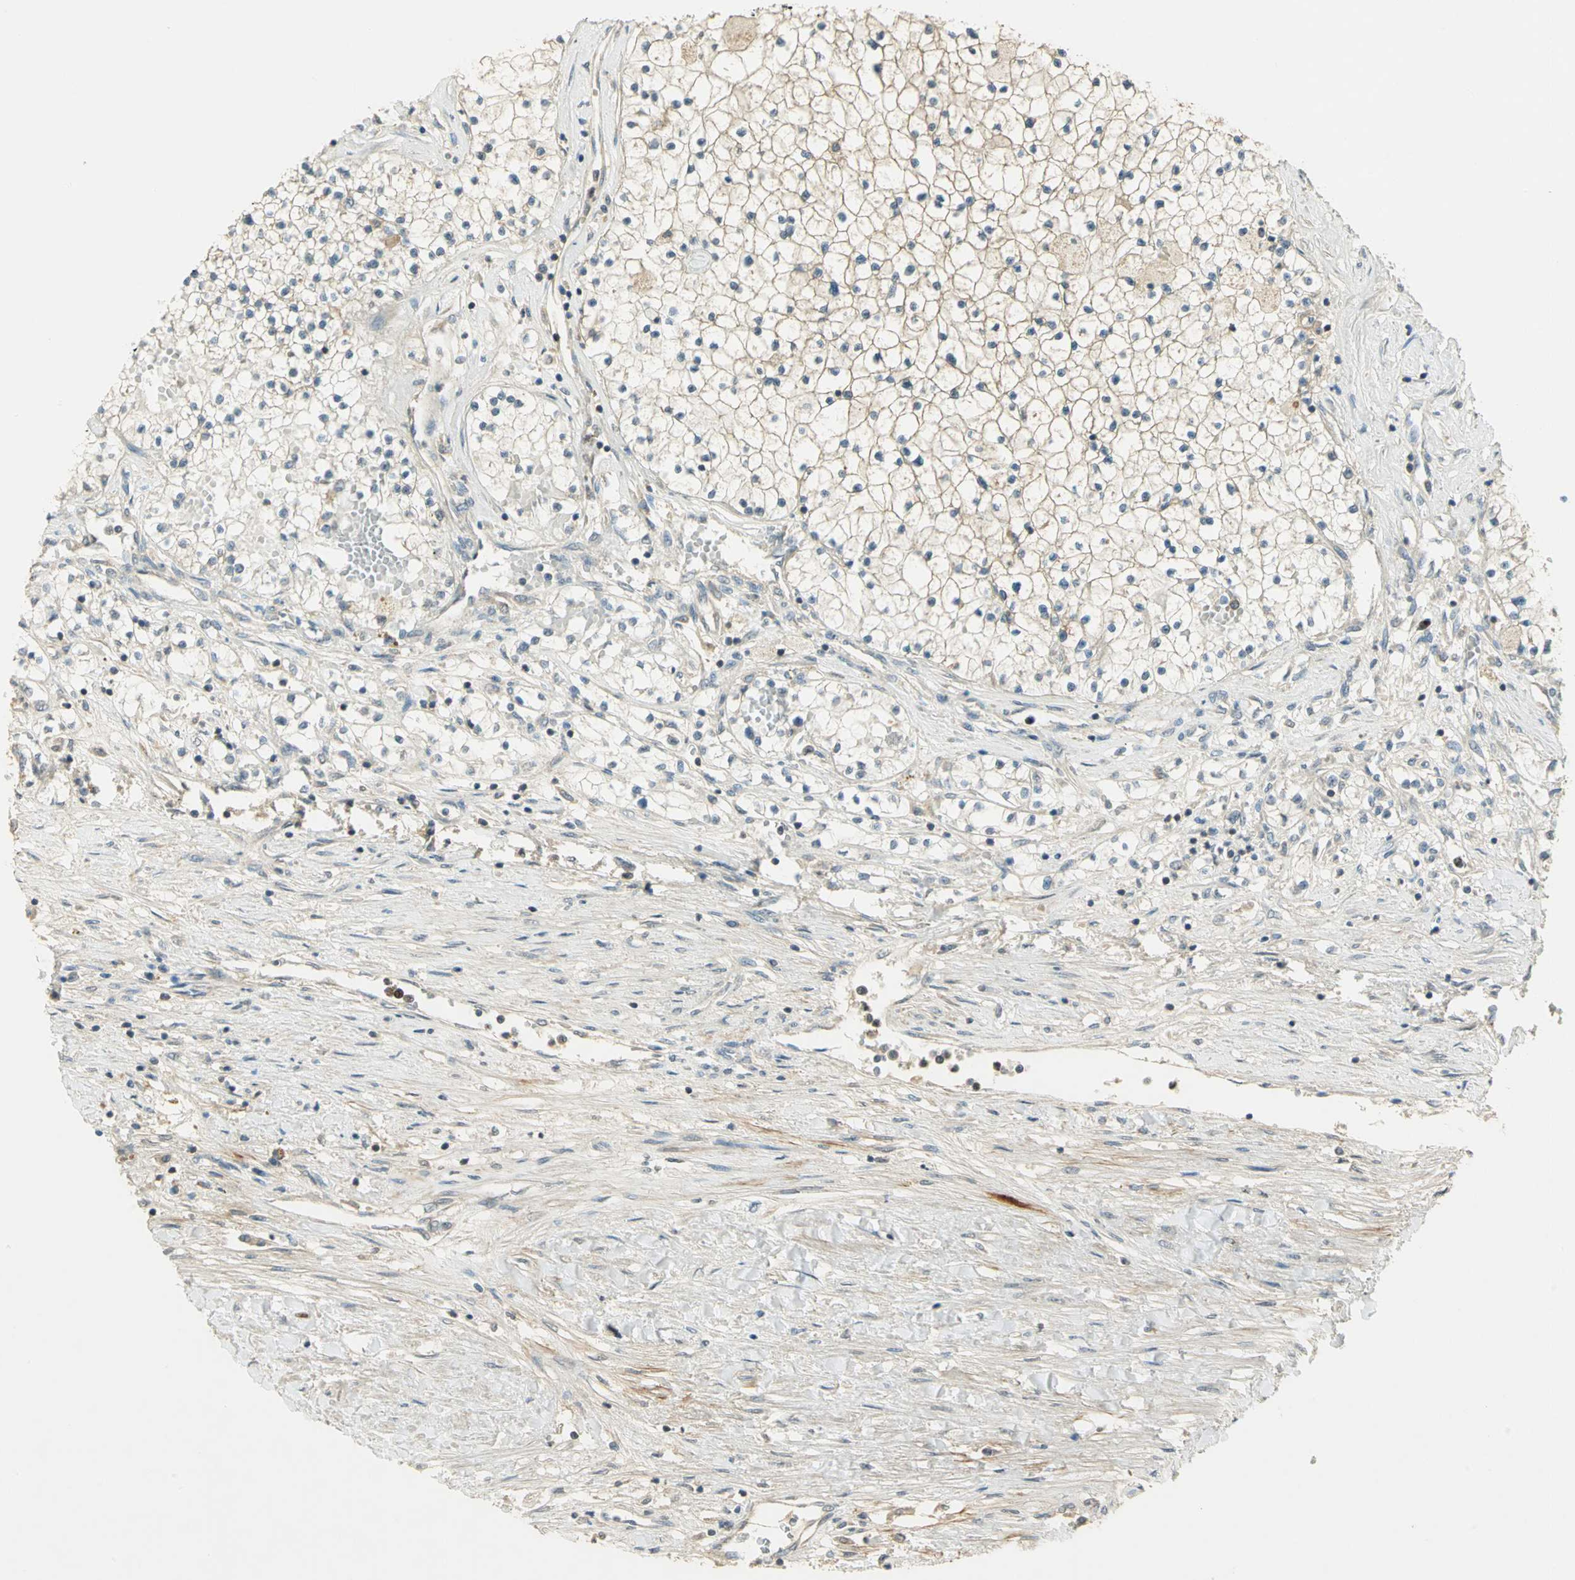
{"staining": {"intensity": "weak", "quantity": "25%-75%", "location": "cytoplasmic/membranous"}, "tissue": "renal cancer", "cell_type": "Tumor cells", "image_type": "cancer", "snomed": [{"axis": "morphology", "description": "Adenocarcinoma, NOS"}, {"axis": "topography", "description": "Kidney"}], "caption": "Brown immunohistochemical staining in human renal adenocarcinoma demonstrates weak cytoplasmic/membranous positivity in approximately 25%-75% of tumor cells.", "gene": "BIRC2", "patient": {"sex": "male", "age": 68}}